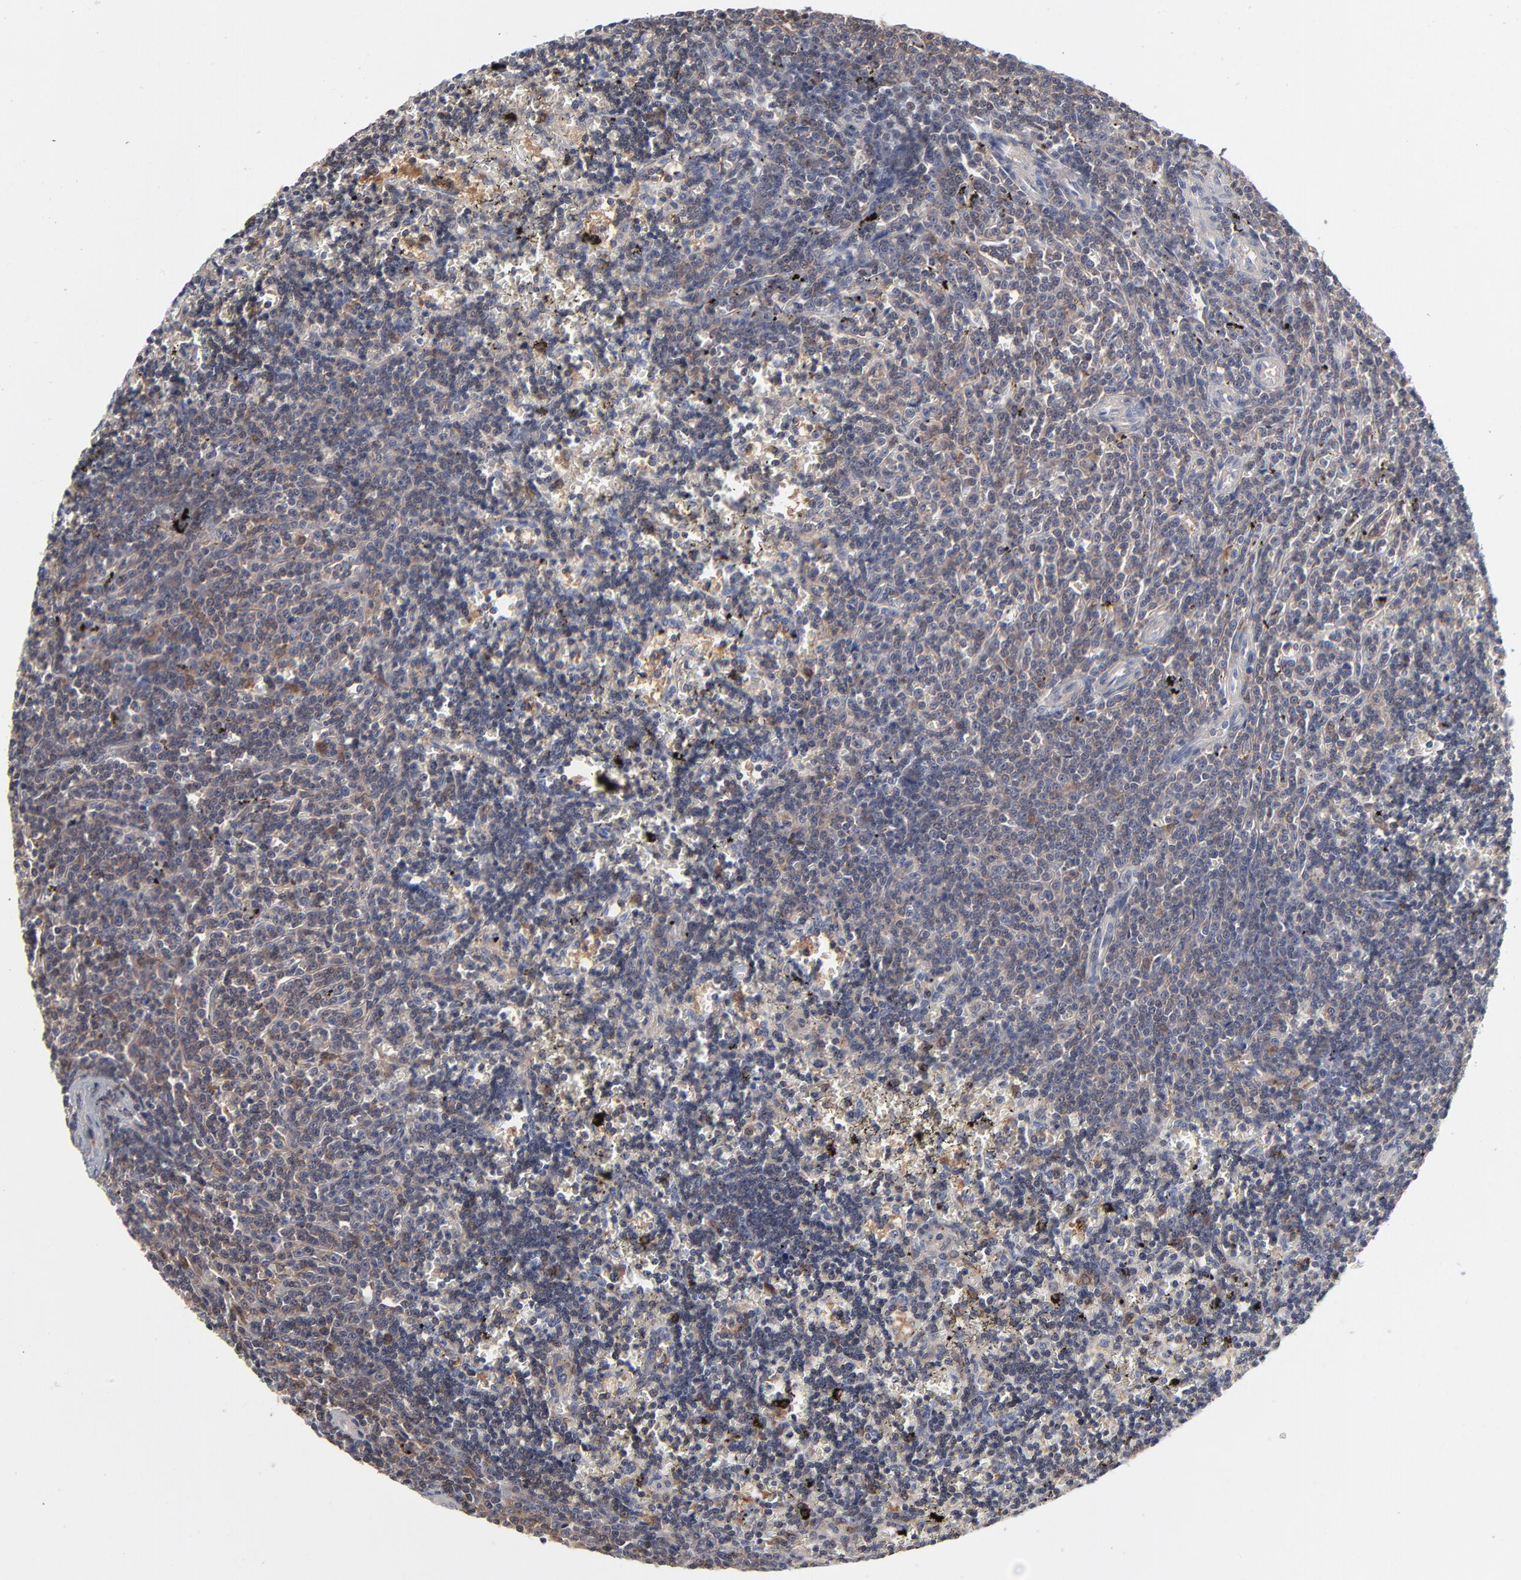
{"staining": {"intensity": "weak", "quantity": "25%-75%", "location": "cytoplasmic/membranous"}, "tissue": "lymphoma", "cell_type": "Tumor cells", "image_type": "cancer", "snomed": [{"axis": "morphology", "description": "Malignant lymphoma, non-Hodgkin's type, Low grade"}, {"axis": "topography", "description": "Spleen"}], "caption": "A brown stain shows weak cytoplasmic/membranous expression of a protein in human malignant lymphoma, non-Hodgkin's type (low-grade) tumor cells. (DAB (3,3'-diaminobenzidine) IHC, brown staining for protein, blue staining for nuclei).", "gene": "MAP2K1", "patient": {"sex": "male", "age": 60}}